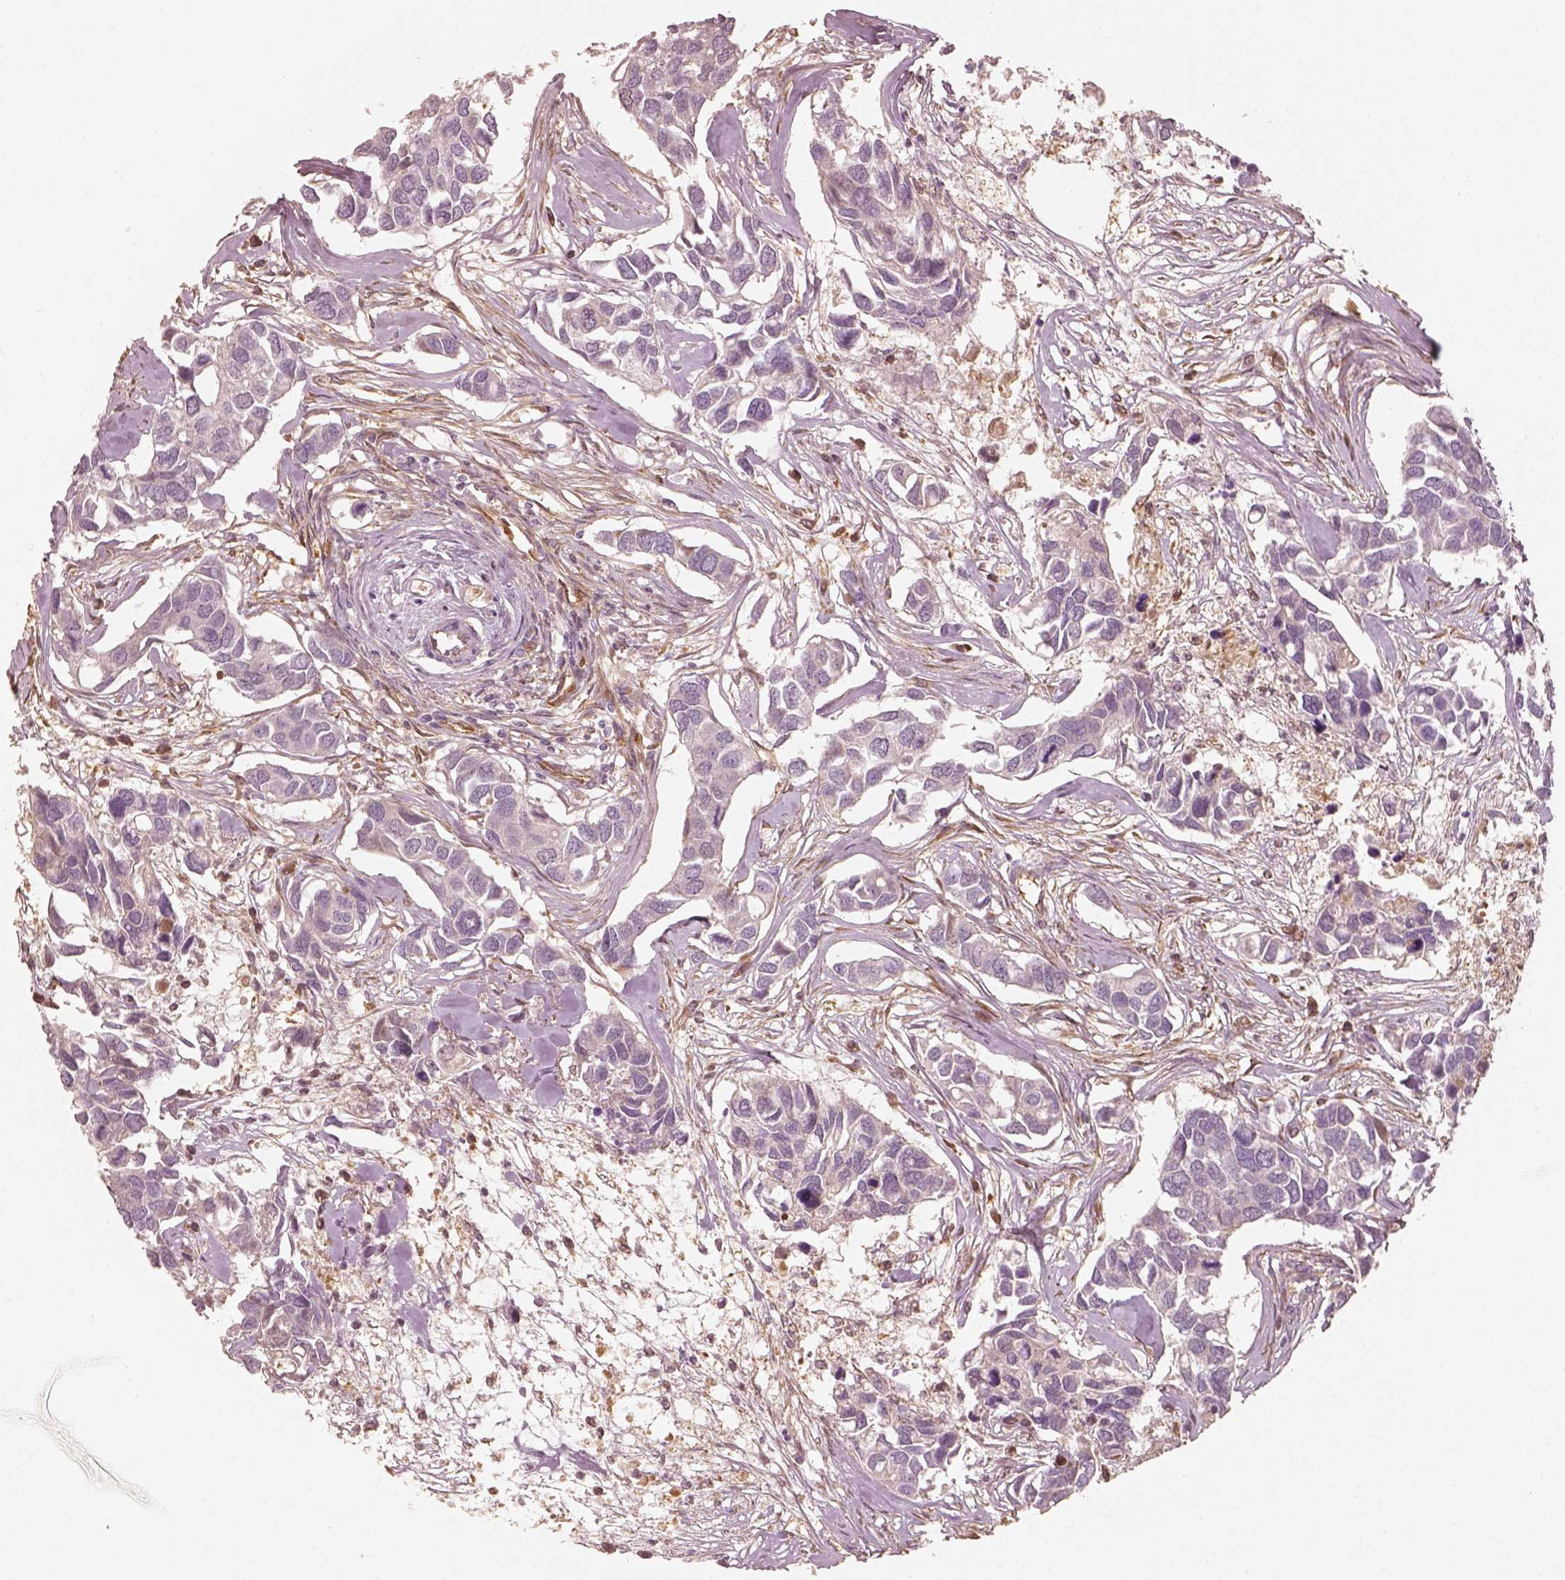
{"staining": {"intensity": "negative", "quantity": "none", "location": "none"}, "tissue": "breast cancer", "cell_type": "Tumor cells", "image_type": "cancer", "snomed": [{"axis": "morphology", "description": "Duct carcinoma"}, {"axis": "topography", "description": "Breast"}], "caption": "DAB (3,3'-diaminobenzidine) immunohistochemical staining of breast cancer reveals no significant expression in tumor cells. (Stains: DAB (3,3'-diaminobenzidine) IHC with hematoxylin counter stain, Microscopy: brightfield microscopy at high magnification).", "gene": "FSCN1", "patient": {"sex": "female", "age": 83}}